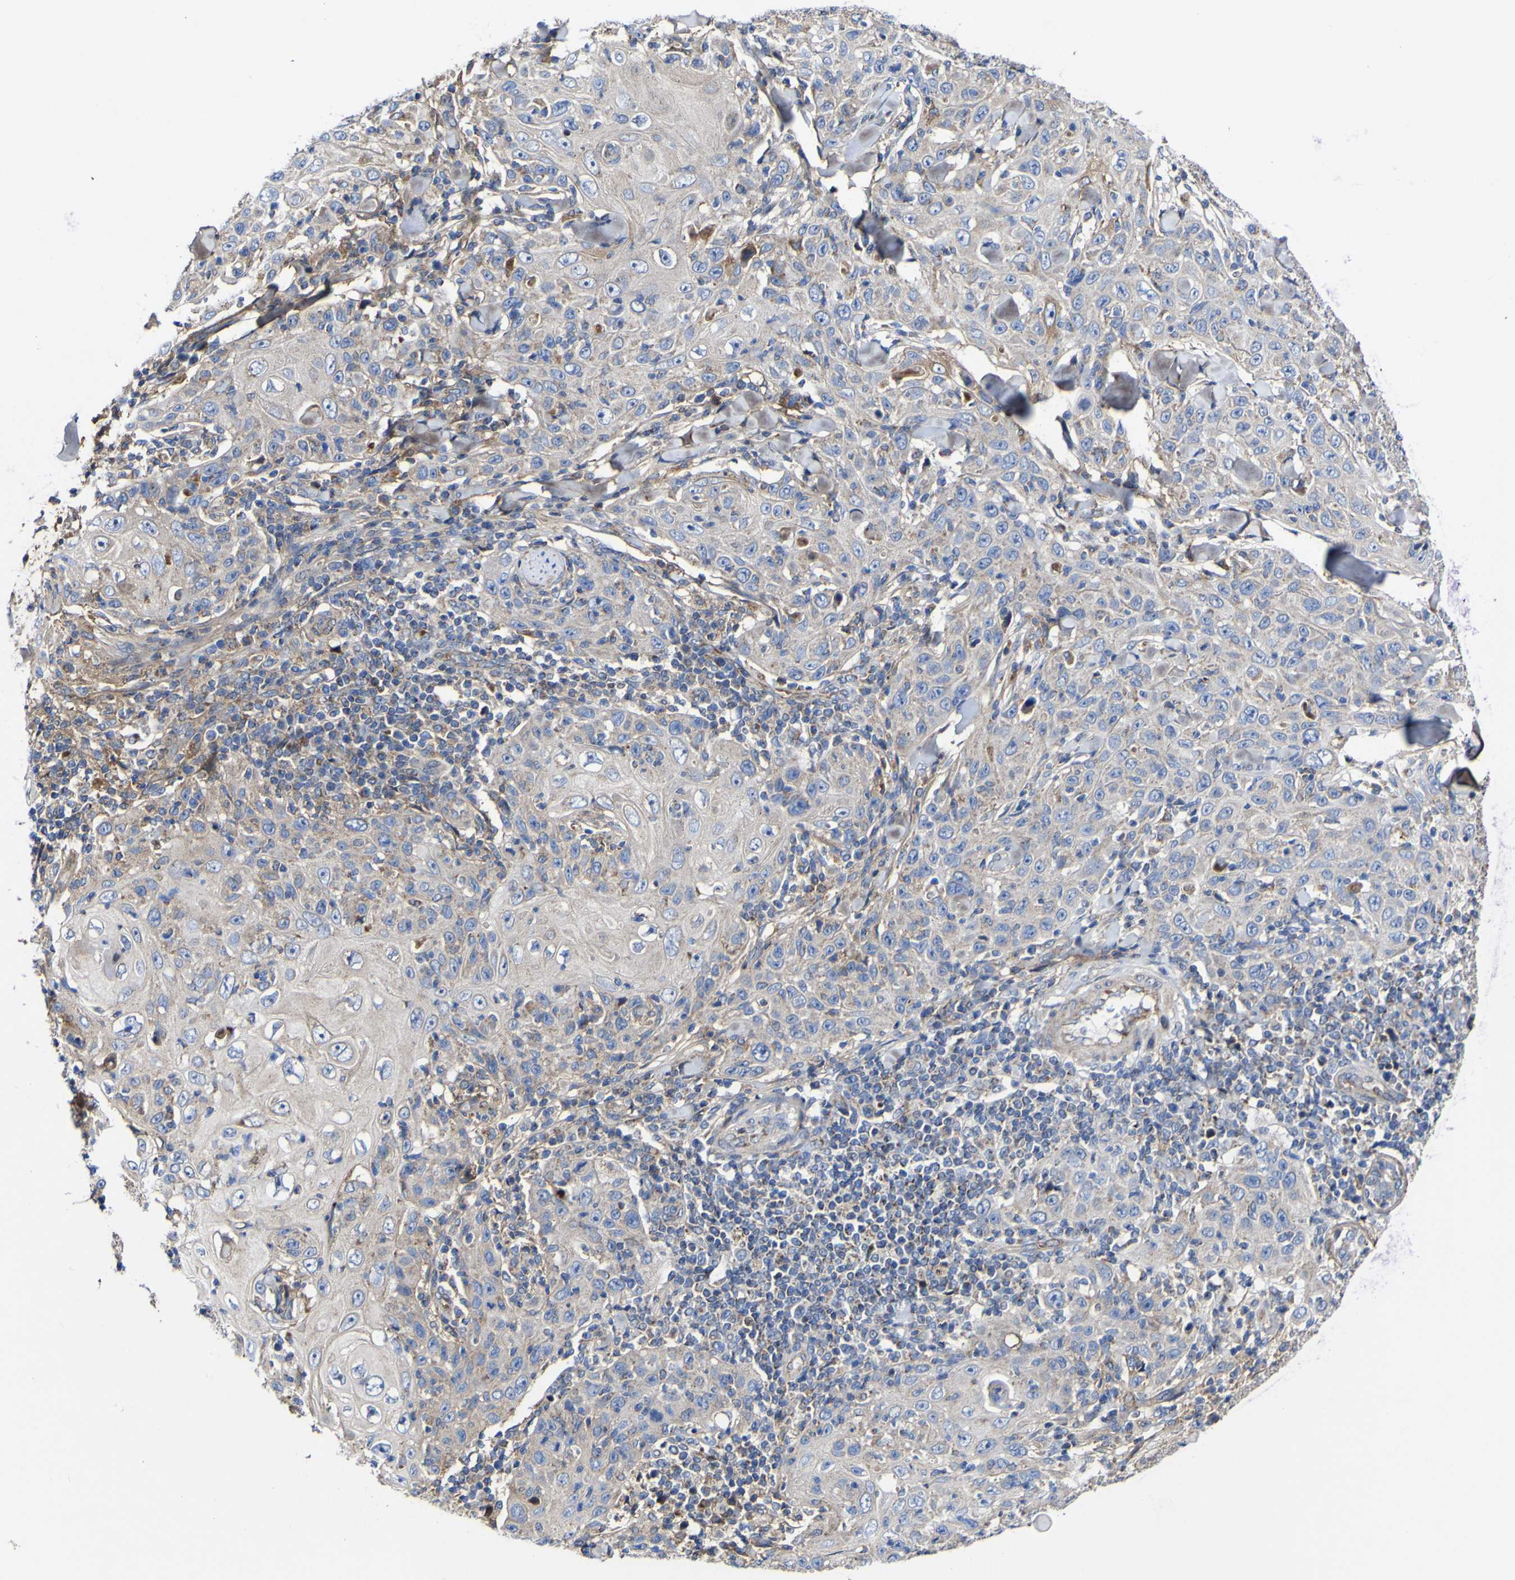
{"staining": {"intensity": "weak", "quantity": "<25%", "location": "cytoplasmic/membranous"}, "tissue": "skin cancer", "cell_type": "Tumor cells", "image_type": "cancer", "snomed": [{"axis": "morphology", "description": "Squamous cell carcinoma, NOS"}, {"axis": "topography", "description": "Skin"}], "caption": "High power microscopy micrograph of an immunohistochemistry (IHC) image of squamous cell carcinoma (skin), revealing no significant staining in tumor cells.", "gene": "CCDC90B", "patient": {"sex": "female", "age": 88}}